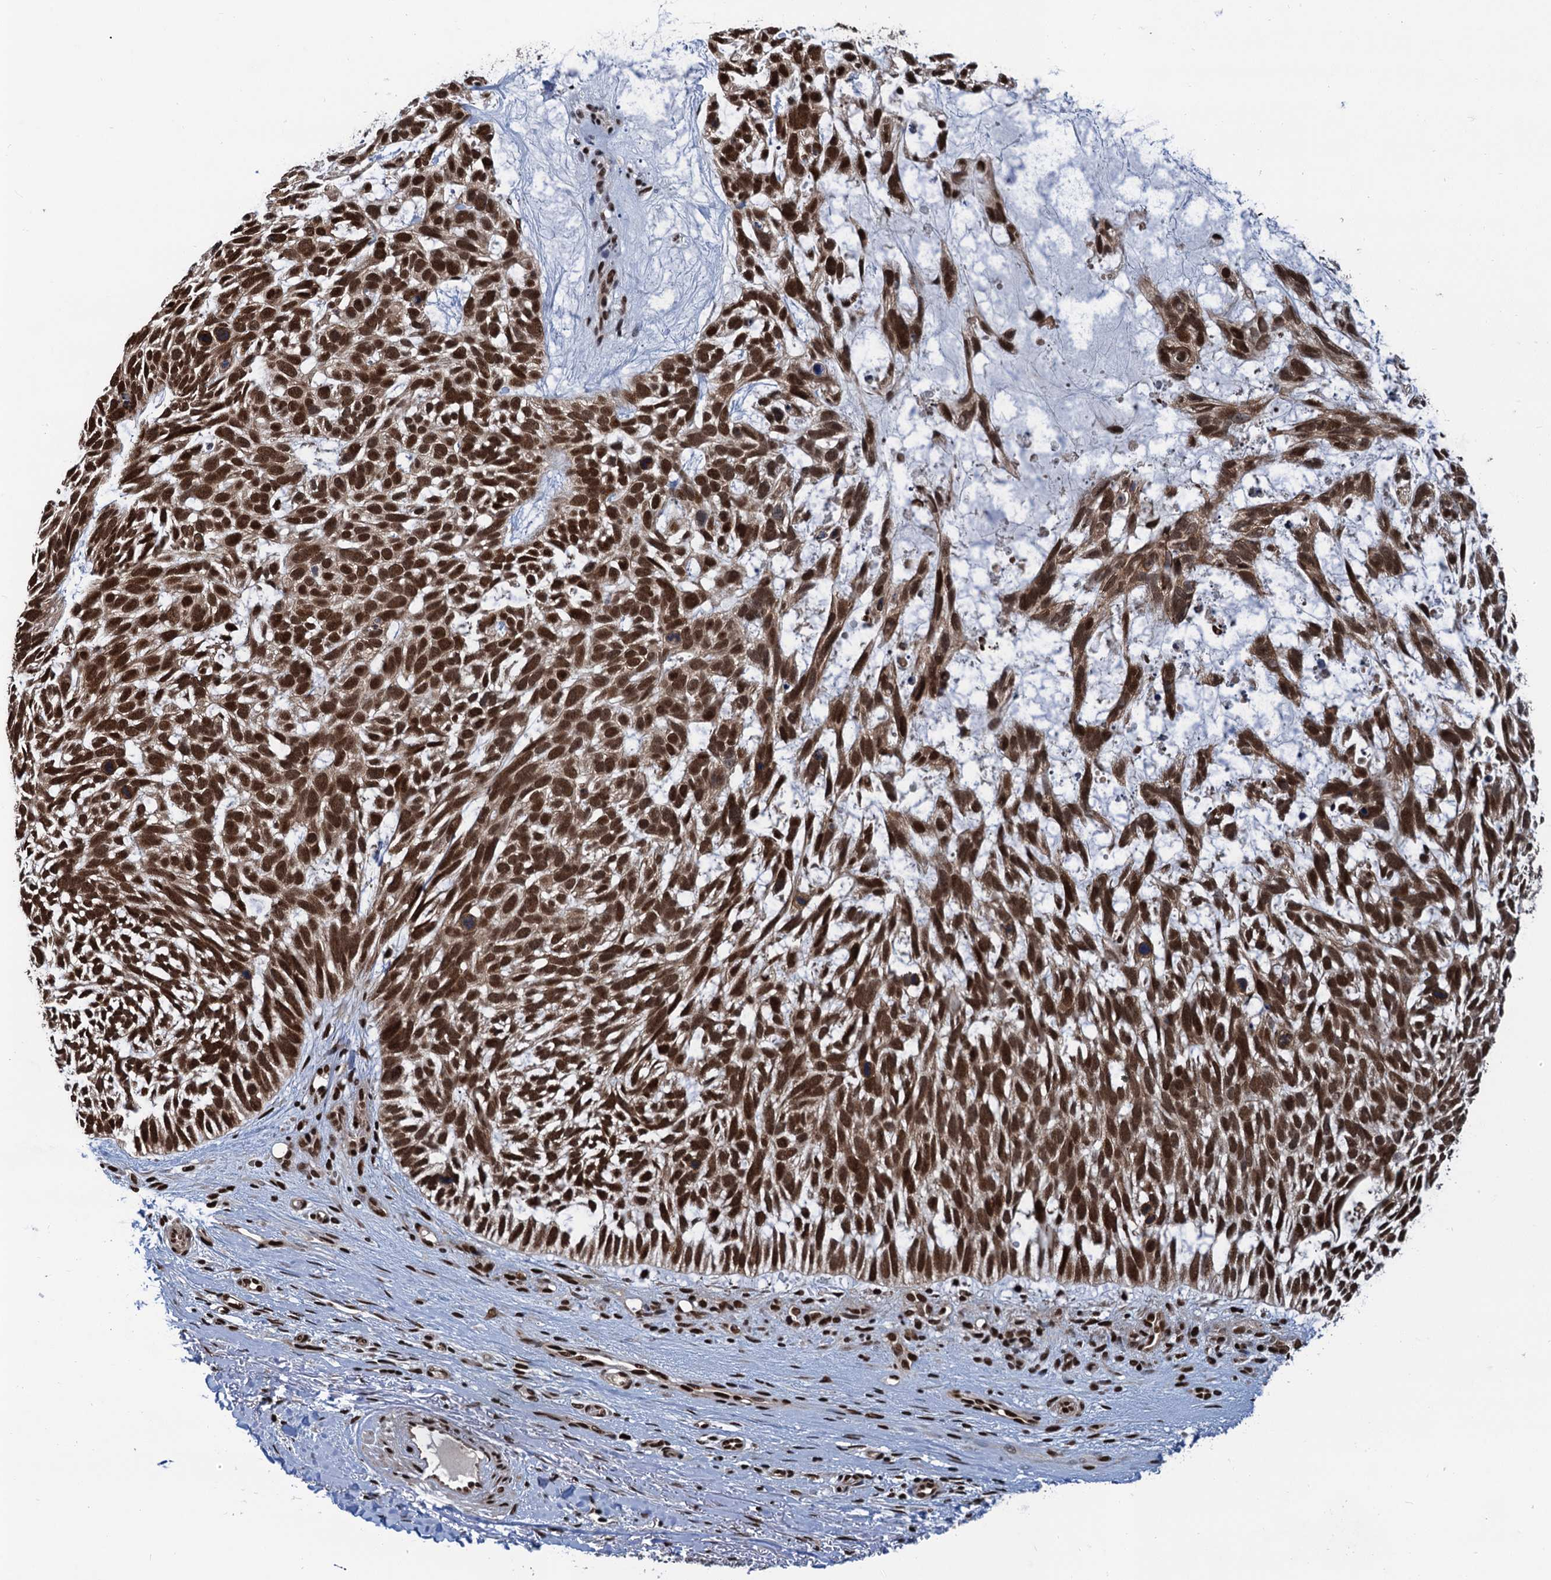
{"staining": {"intensity": "strong", "quantity": ">75%", "location": "nuclear"}, "tissue": "skin cancer", "cell_type": "Tumor cells", "image_type": "cancer", "snomed": [{"axis": "morphology", "description": "Basal cell carcinoma"}, {"axis": "topography", "description": "Skin"}], "caption": "Skin cancer stained for a protein exhibits strong nuclear positivity in tumor cells. Nuclei are stained in blue.", "gene": "PPP4R1", "patient": {"sex": "male", "age": 88}}